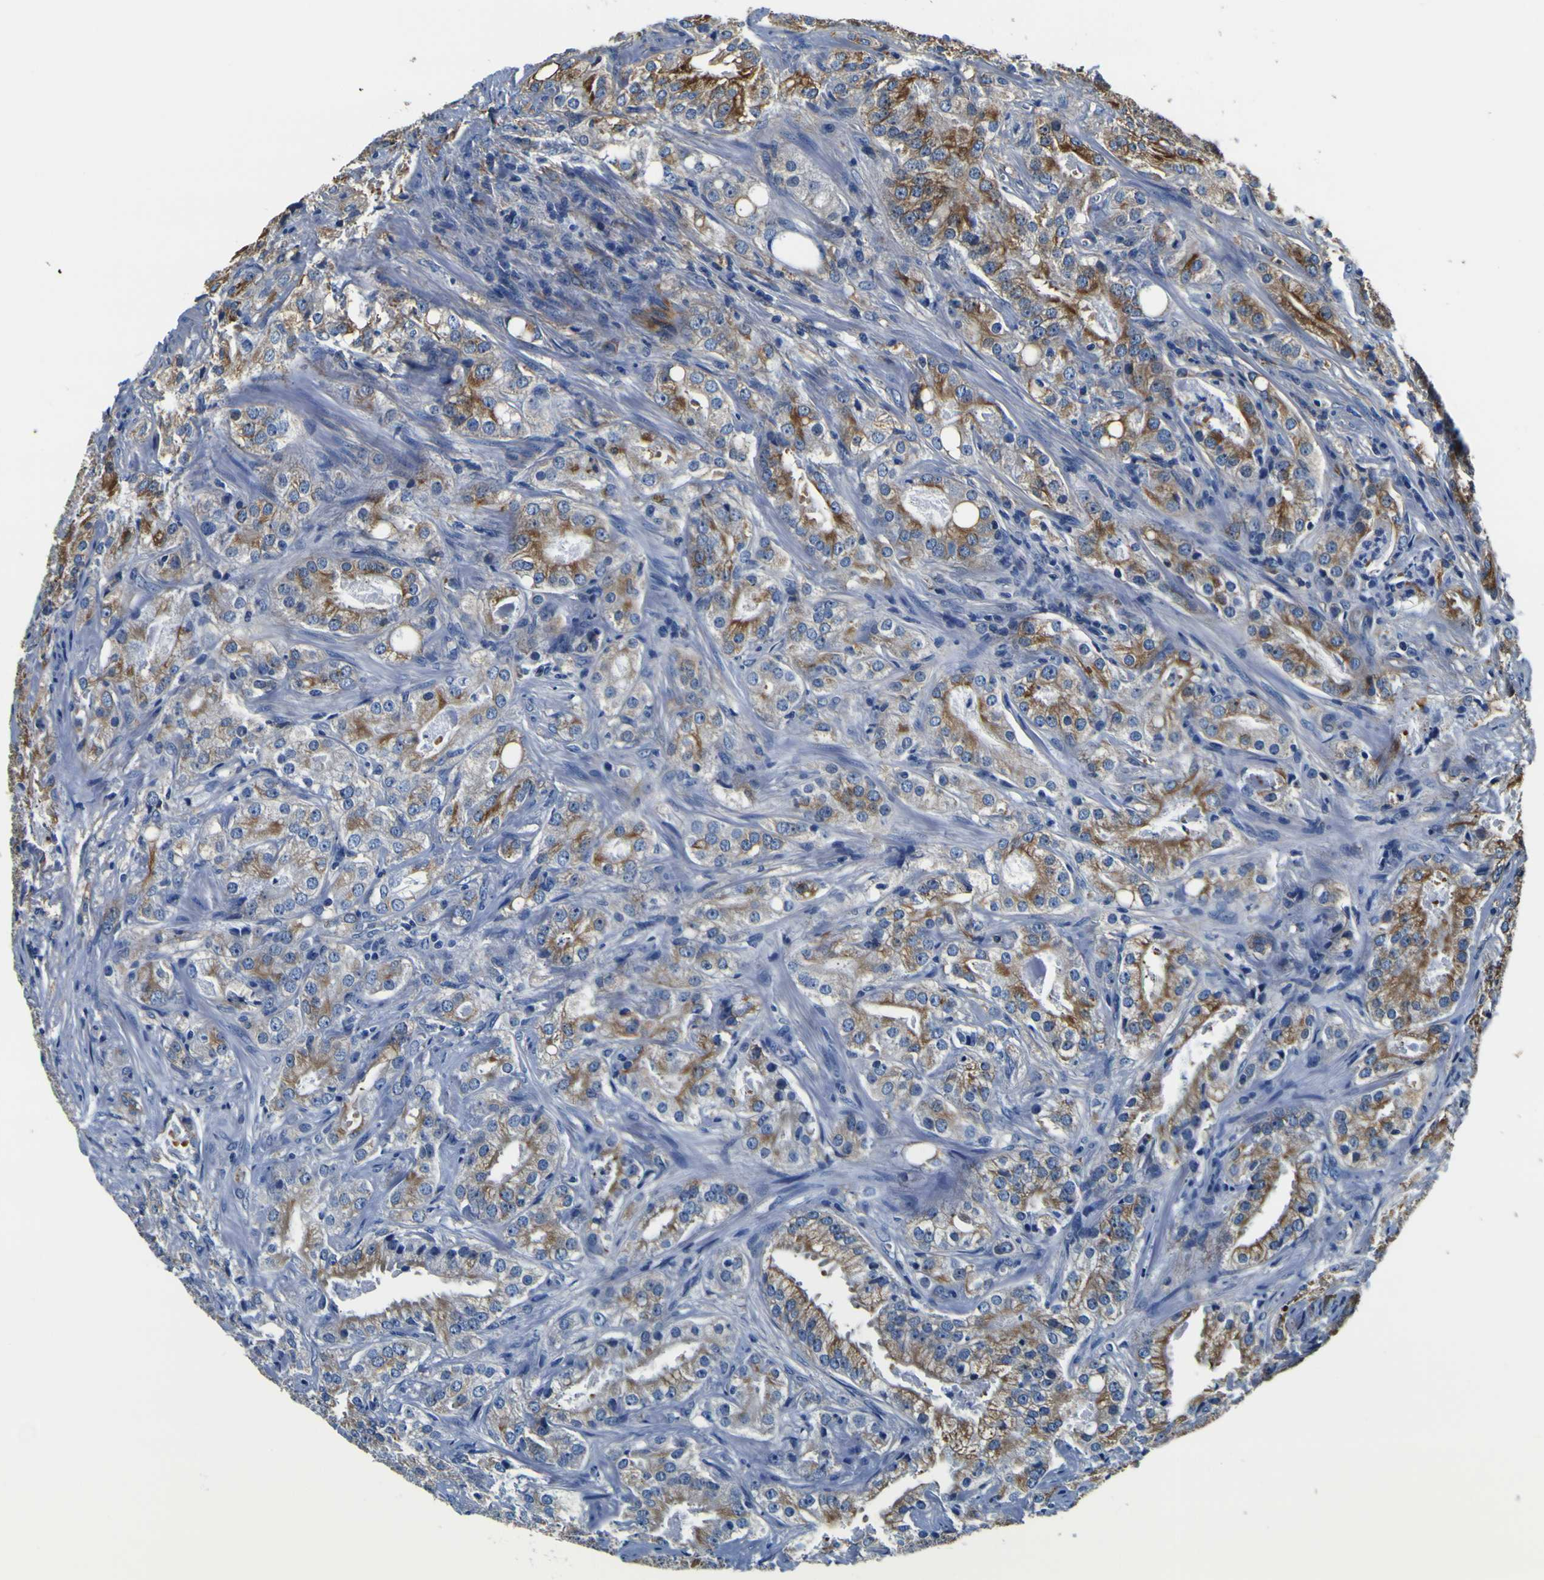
{"staining": {"intensity": "moderate", "quantity": "25%-75%", "location": "cytoplasmic/membranous"}, "tissue": "prostate cancer", "cell_type": "Tumor cells", "image_type": "cancer", "snomed": [{"axis": "morphology", "description": "Adenocarcinoma, High grade"}, {"axis": "topography", "description": "Prostate"}], "caption": "Tumor cells exhibit moderate cytoplasmic/membranous expression in about 25%-75% of cells in prostate high-grade adenocarcinoma.", "gene": "TUBA1B", "patient": {"sex": "male", "age": 64}}